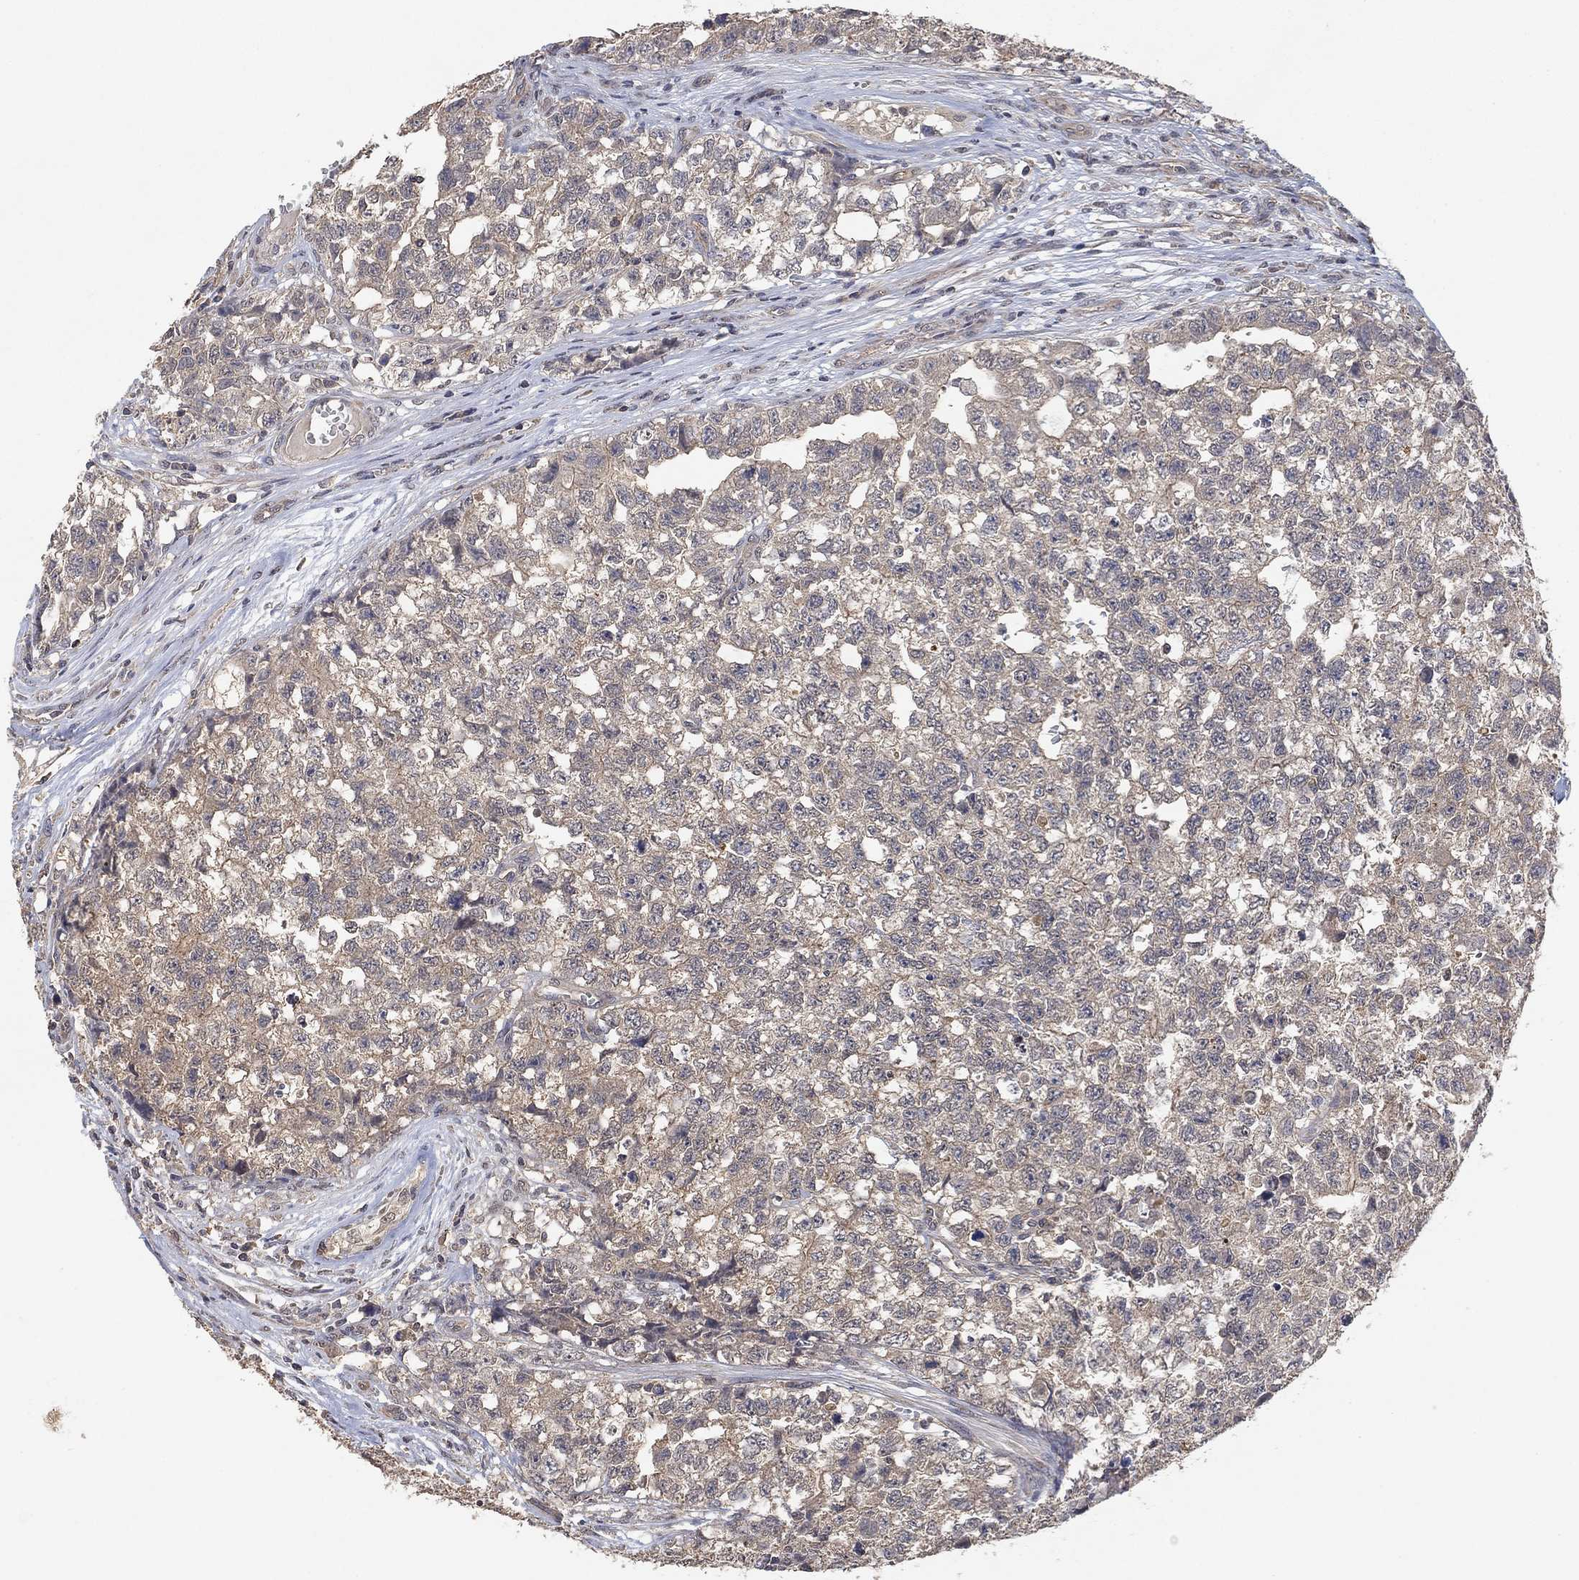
{"staining": {"intensity": "negative", "quantity": "none", "location": "none"}, "tissue": "testis cancer", "cell_type": "Tumor cells", "image_type": "cancer", "snomed": [{"axis": "morphology", "description": "Seminoma, NOS"}, {"axis": "morphology", "description": "Carcinoma, Embryonal, NOS"}, {"axis": "topography", "description": "Testis"}], "caption": "Immunohistochemical staining of human testis cancer (embryonal carcinoma) demonstrates no significant staining in tumor cells.", "gene": "CCDC43", "patient": {"sex": "male", "age": 22}}